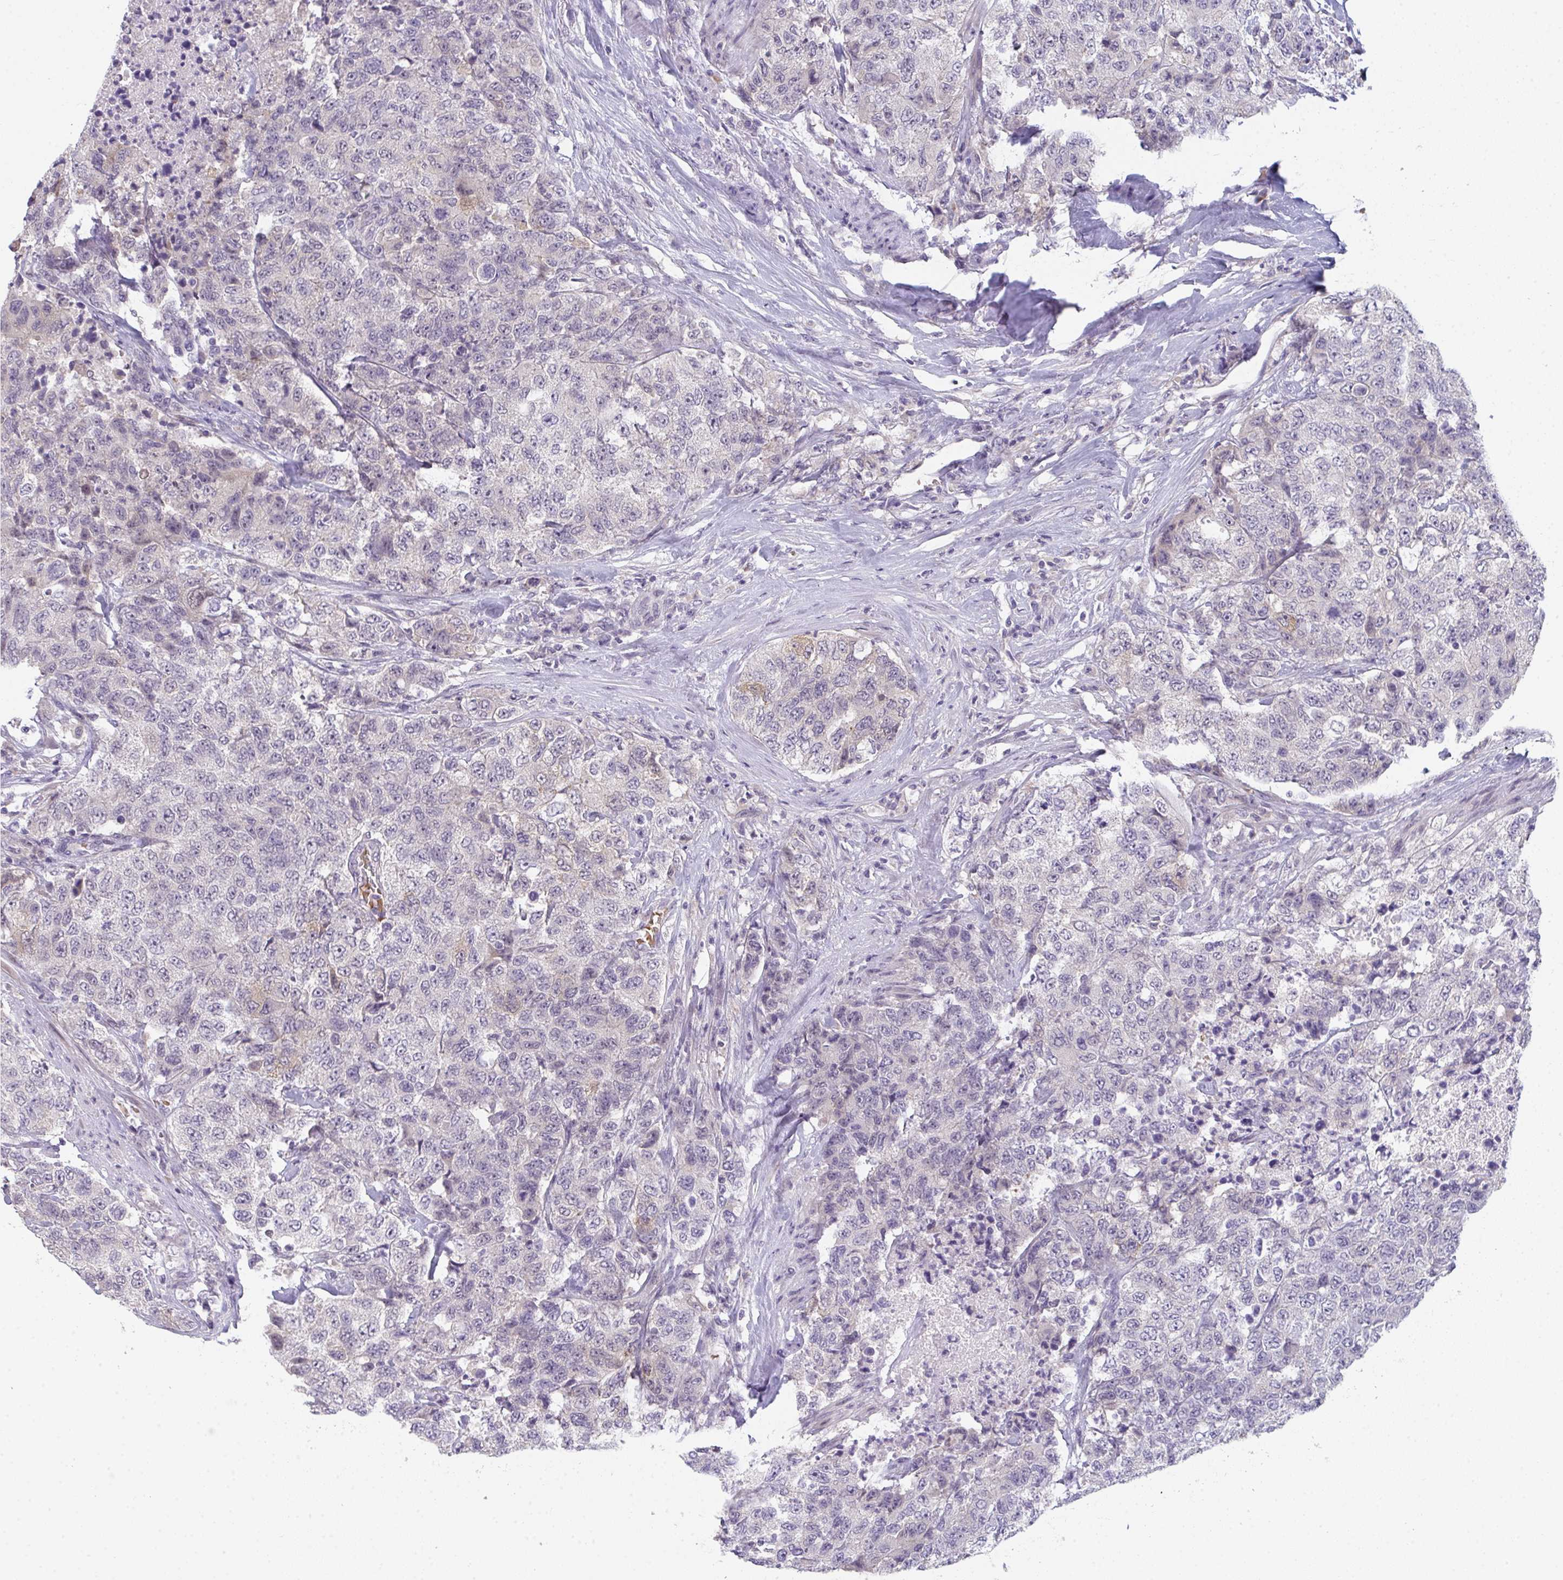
{"staining": {"intensity": "weak", "quantity": "<25%", "location": "cytoplasmic/membranous"}, "tissue": "urothelial cancer", "cell_type": "Tumor cells", "image_type": "cancer", "snomed": [{"axis": "morphology", "description": "Urothelial carcinoma, High grade"}, {"axis": "topography", "description": "Urinary bladder"}], "caption": "Immunohistochemistry of urothelial cancer demonstrates no expression in tumor cells.", "gene": "RIOK1", "patient": {"sex": "female", "age": 78}}